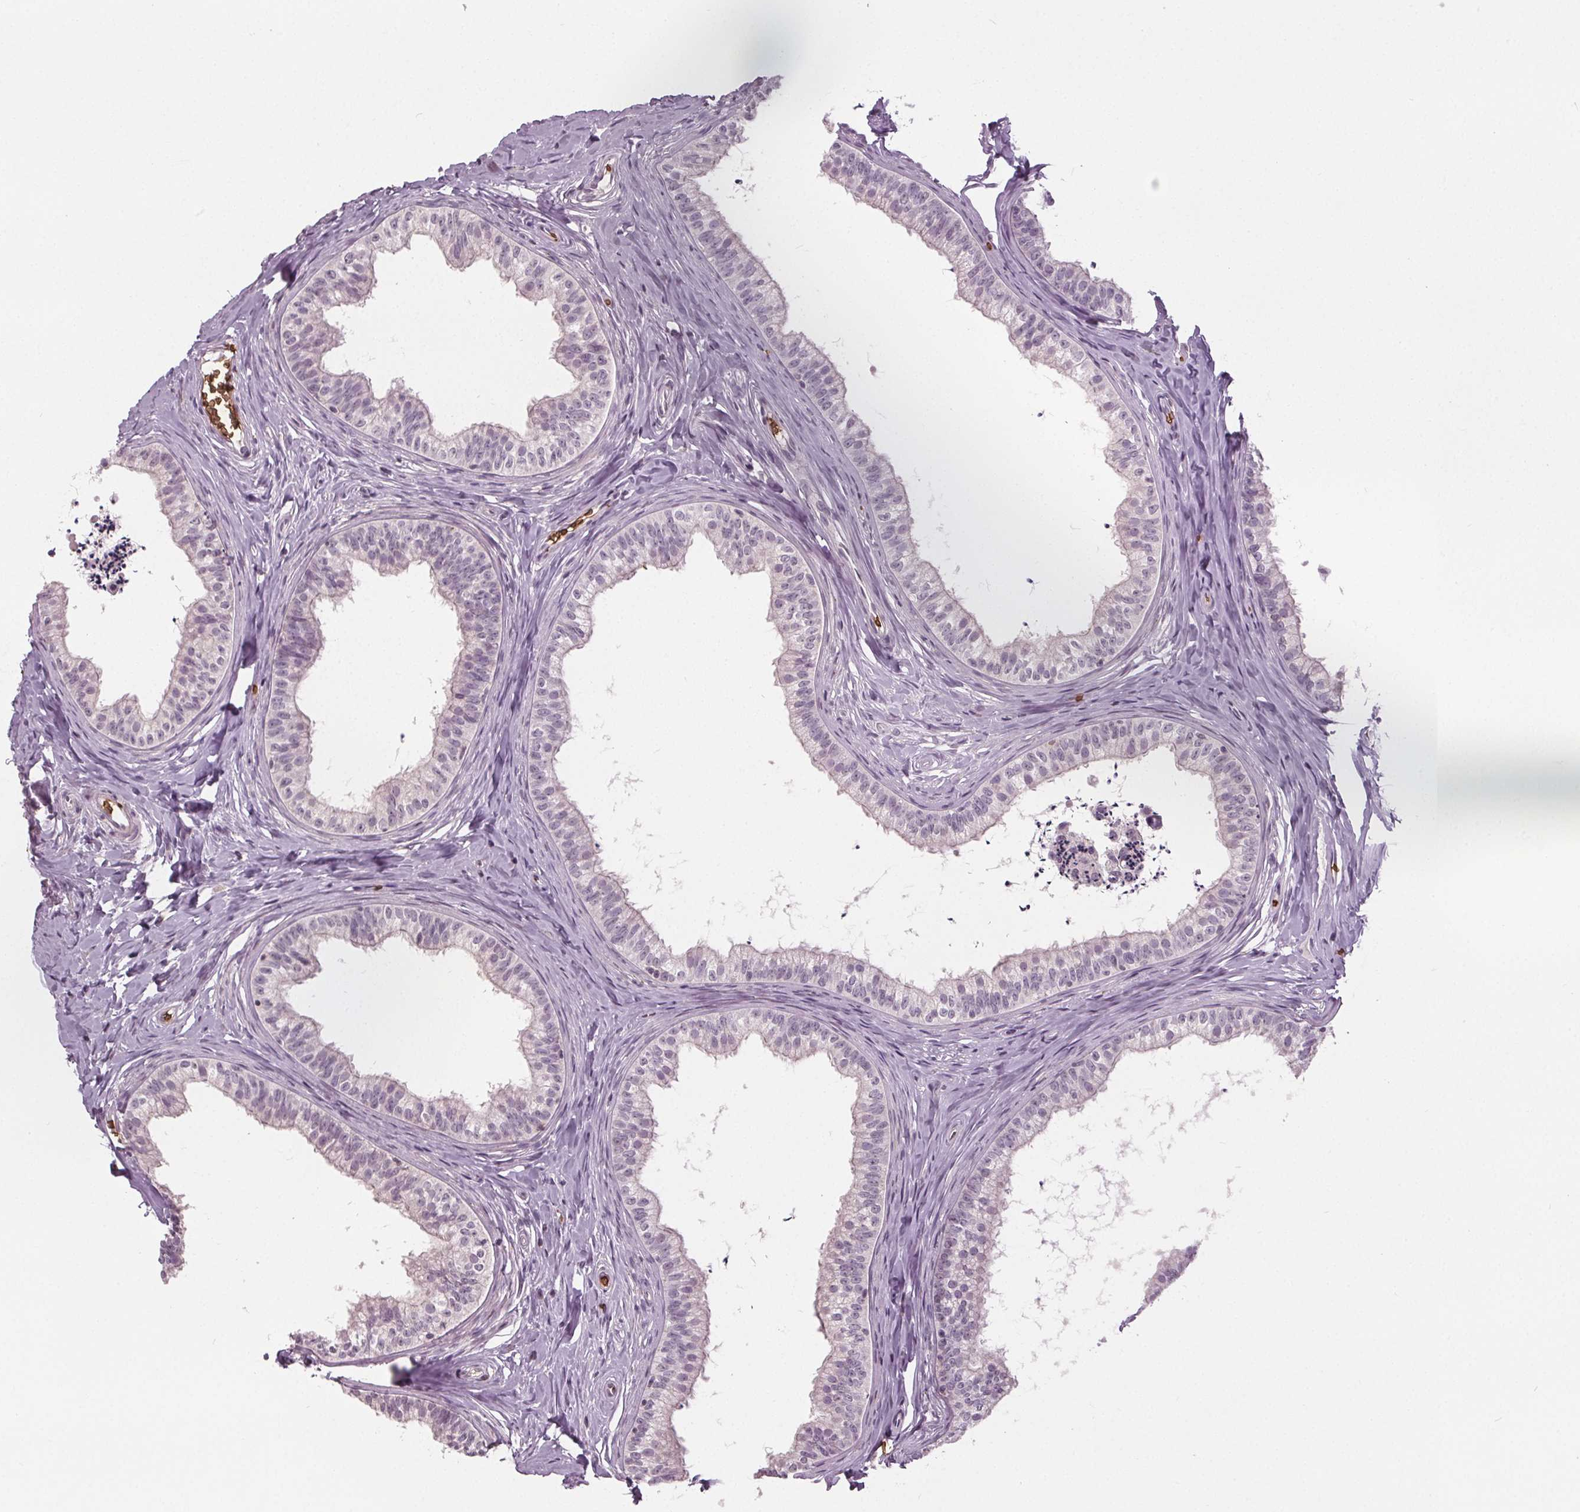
{"staining": {"intensity": "negative", "quantity": "none", "location": "none"}, "tissue": "epididymis", "cell_type": "Glandular cells", "image_type": "normal", "snomed": [{"axis": "morphology", "description": "Normal tissue, NOS"}, {"axis": "topography", "description": "Epididymis"}], "caption": "IHC of benign human epididymis displays no positivity in glandular cells.", "gene": "SLC4A1", "patient": {"sex": "male", "age": 24}}